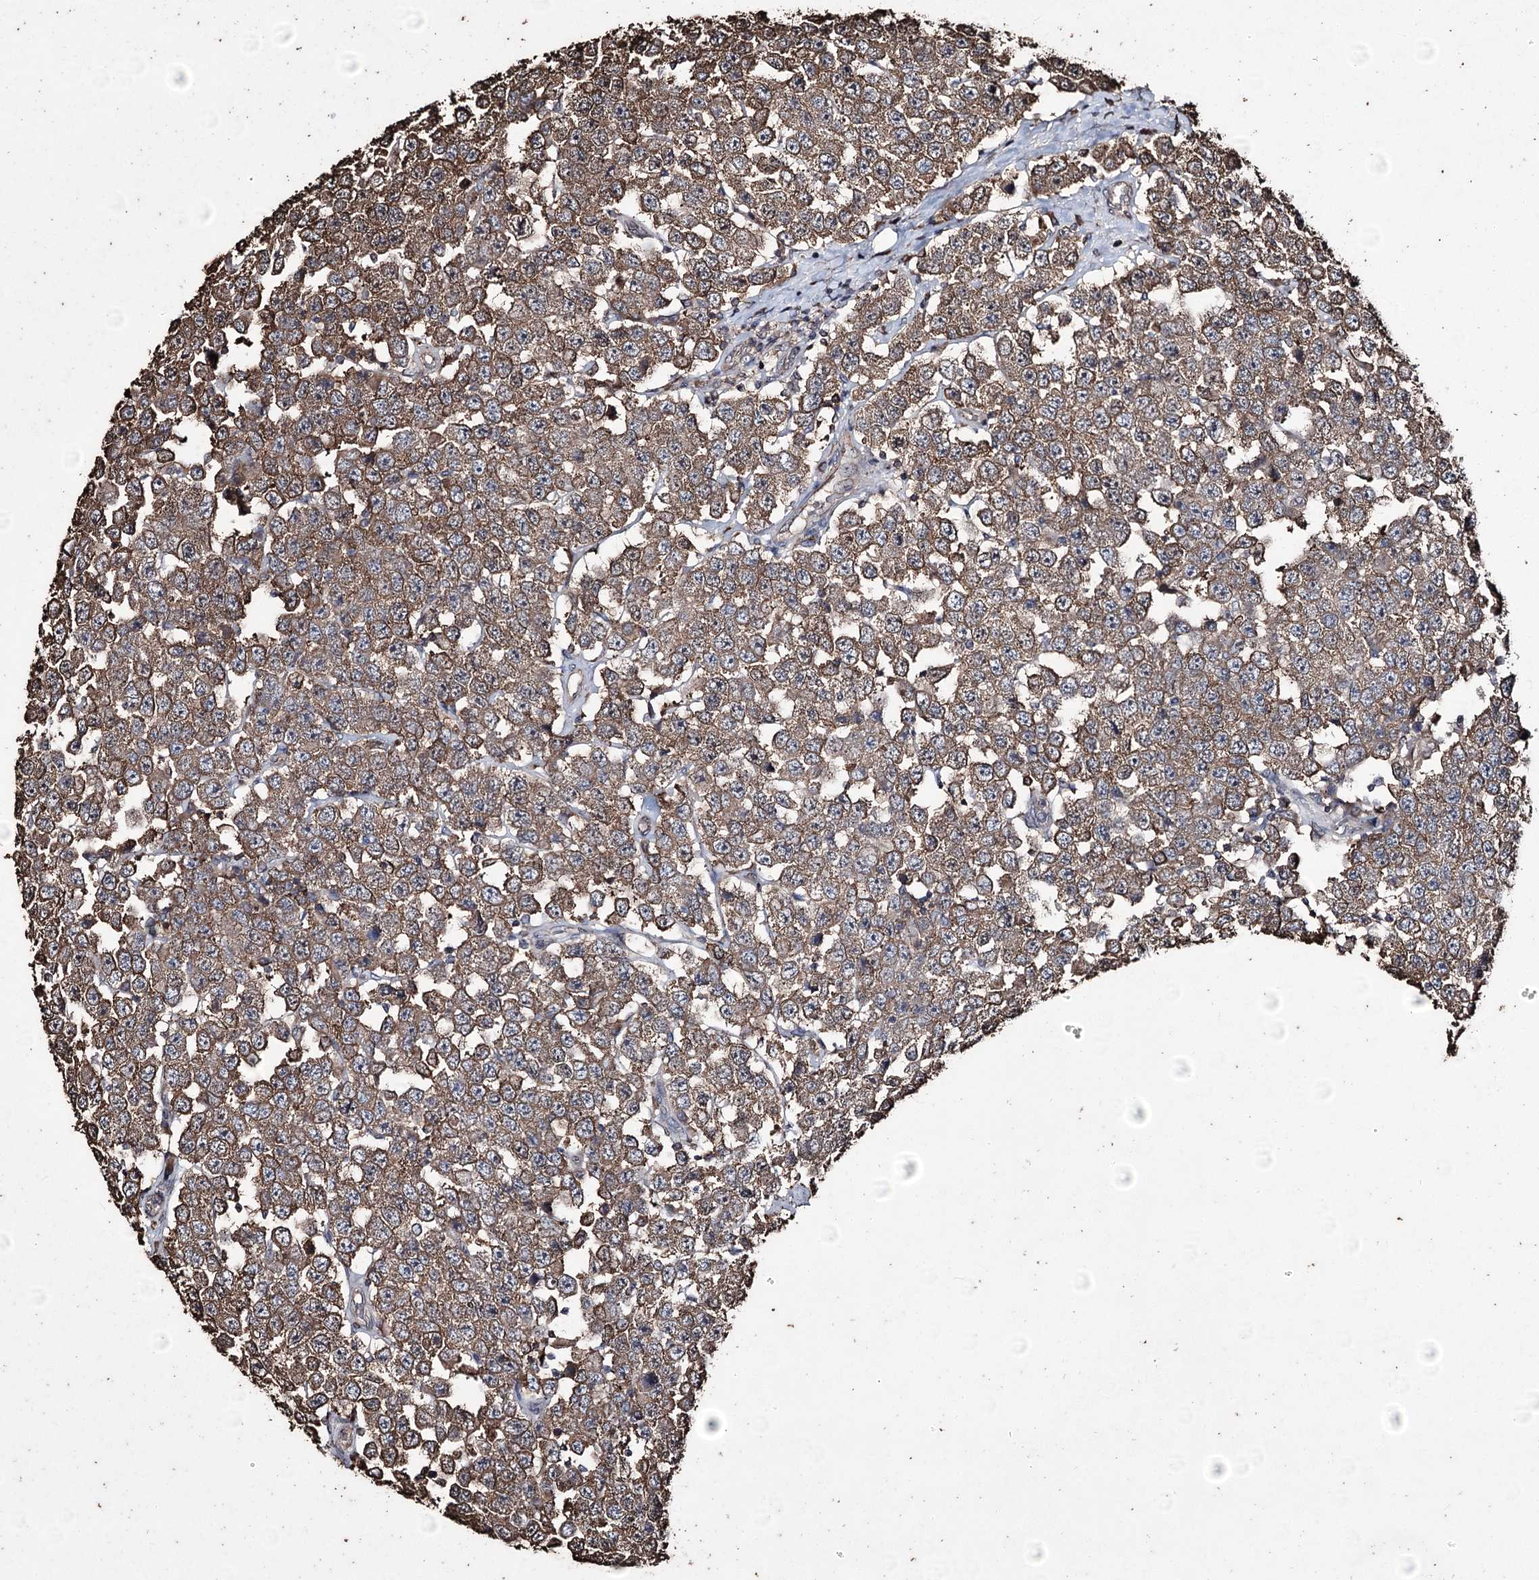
{"staining": {"intensity": "moderate", "quantity": ">75%", "location": "cytoplasmic/membranous"}, "tissue": "testis cancer", "cell_type": "Tumor cells", "image_type": "cancer", "snomed": [{"axis": "morphology", "description": "Seminoma, NOS"}, {"axis": "topography", "description": "Testis"}], "caption": "Seminoma (testis) was stained to show a protein in brown. There is medium levels of moderate cytoplasmic/membranous expression in approximately >75% of tumor cells. The staining was performed using DAB to visualize the protein expression in brown, while the nuclei were stained in blue with hematoxylin (Magnification: 20x).", "gene": "ZNF662", "patient": {"sex": "male", "age": 28}}